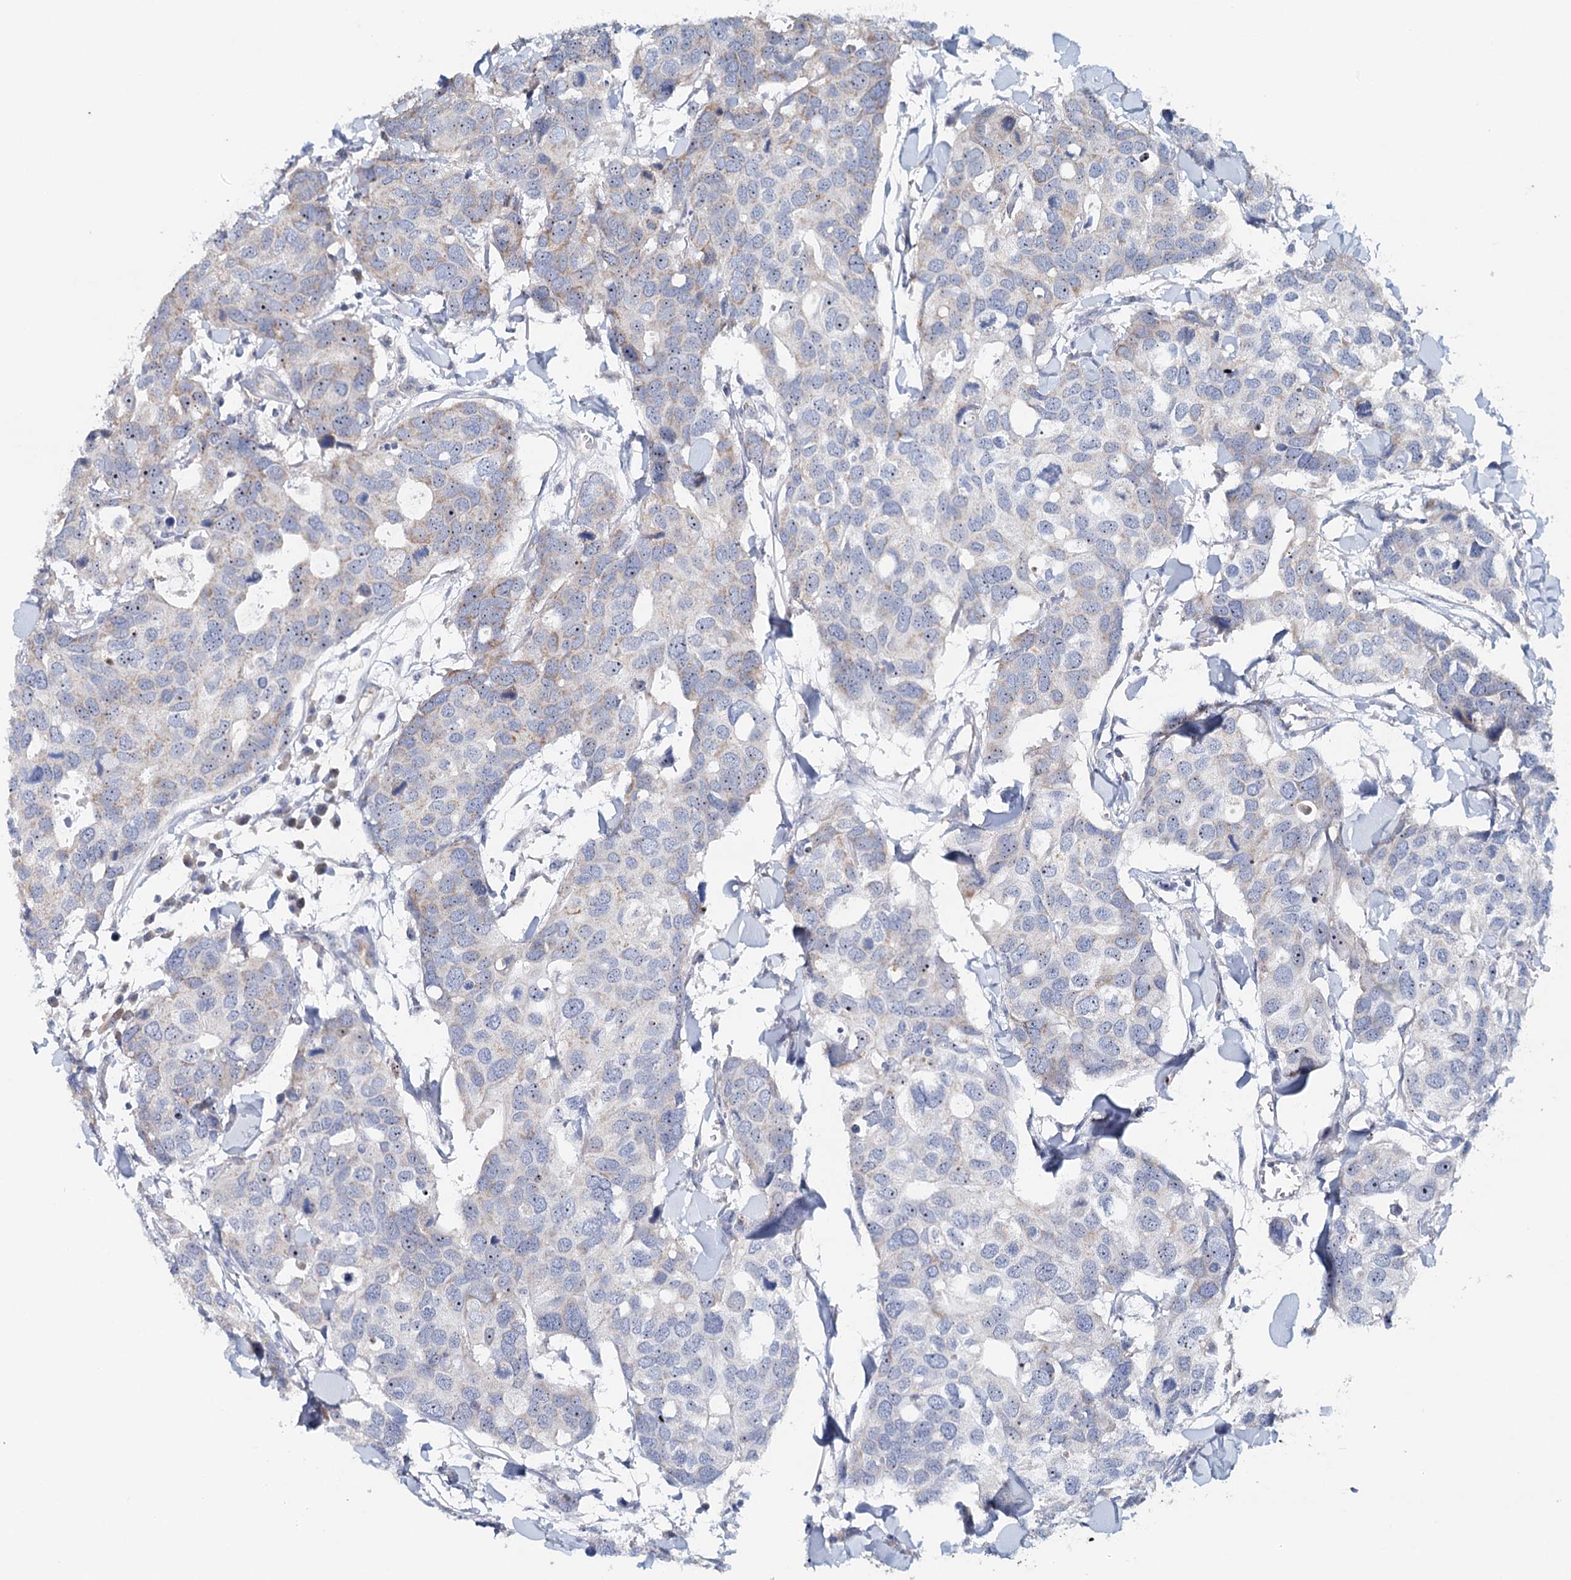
{"staining": {"intensity": "weak", "quantity": "<25%", "location": "cytoplasmic/membranous,nuclear"}, "tissue": "breast cancer", "cell_type": "Tumor cells", "image_type": "cancer", "snomed": [{"axis": "morphology", "description": "Duct carcinoma"}, {"axis": "topography", "description": "Breast"}], "caption": "An IHC photomicrograph of invasive ductal carcinoma (breast) is shown. There is no staining in tumor cells of invasive ductal carcinoma (breast). (DAB (3,3'-diaminobenzidine) IHC, high magnification).", "gene": "RBM43", "patient": {"sex": "female", "age": 83}}